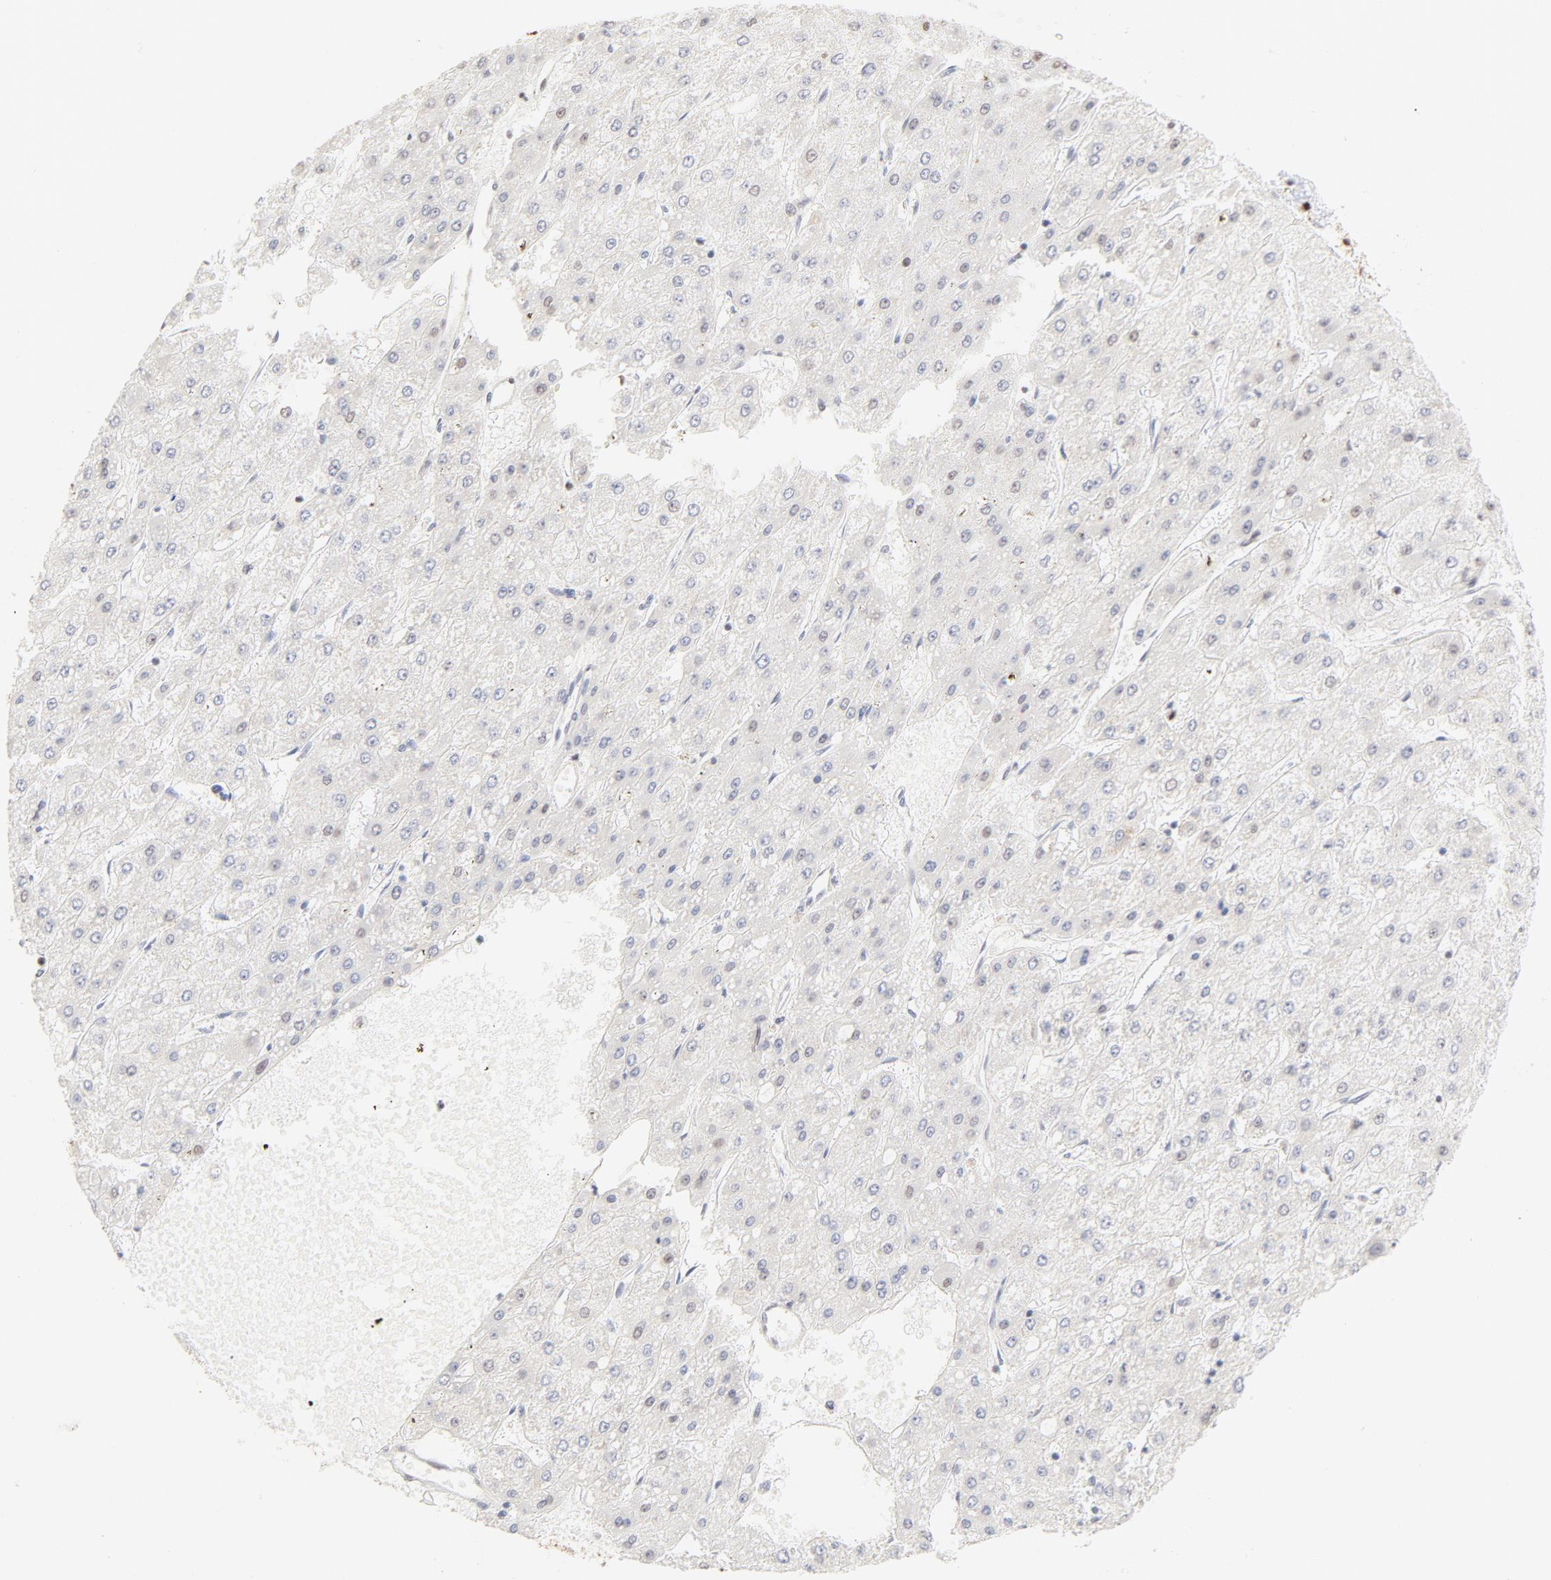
{"staining": {"intensity": "moderate", "quantity": ">75%", "location": "cytoplasmic/membranous,nuclear"}, "tissue": "liver cancer", "cell_type": "Tumor cells", "image_type": "cancer", "snomed": [{"axis": "morphology", "description": "Carcinoma, Hepatocellular, NOS"}, {"axis": "topography", "description": "Liver"}], "caption": "About >75% of tumor cells in hepatocellular carcinoma (liver) demonstrate moderate cytoplasmic/membranous and nuclear protein expression as visualized by brown immunohistochemical staining.", "gene": "ZNF540", "patient": {"sex": "female", "age": 52}}